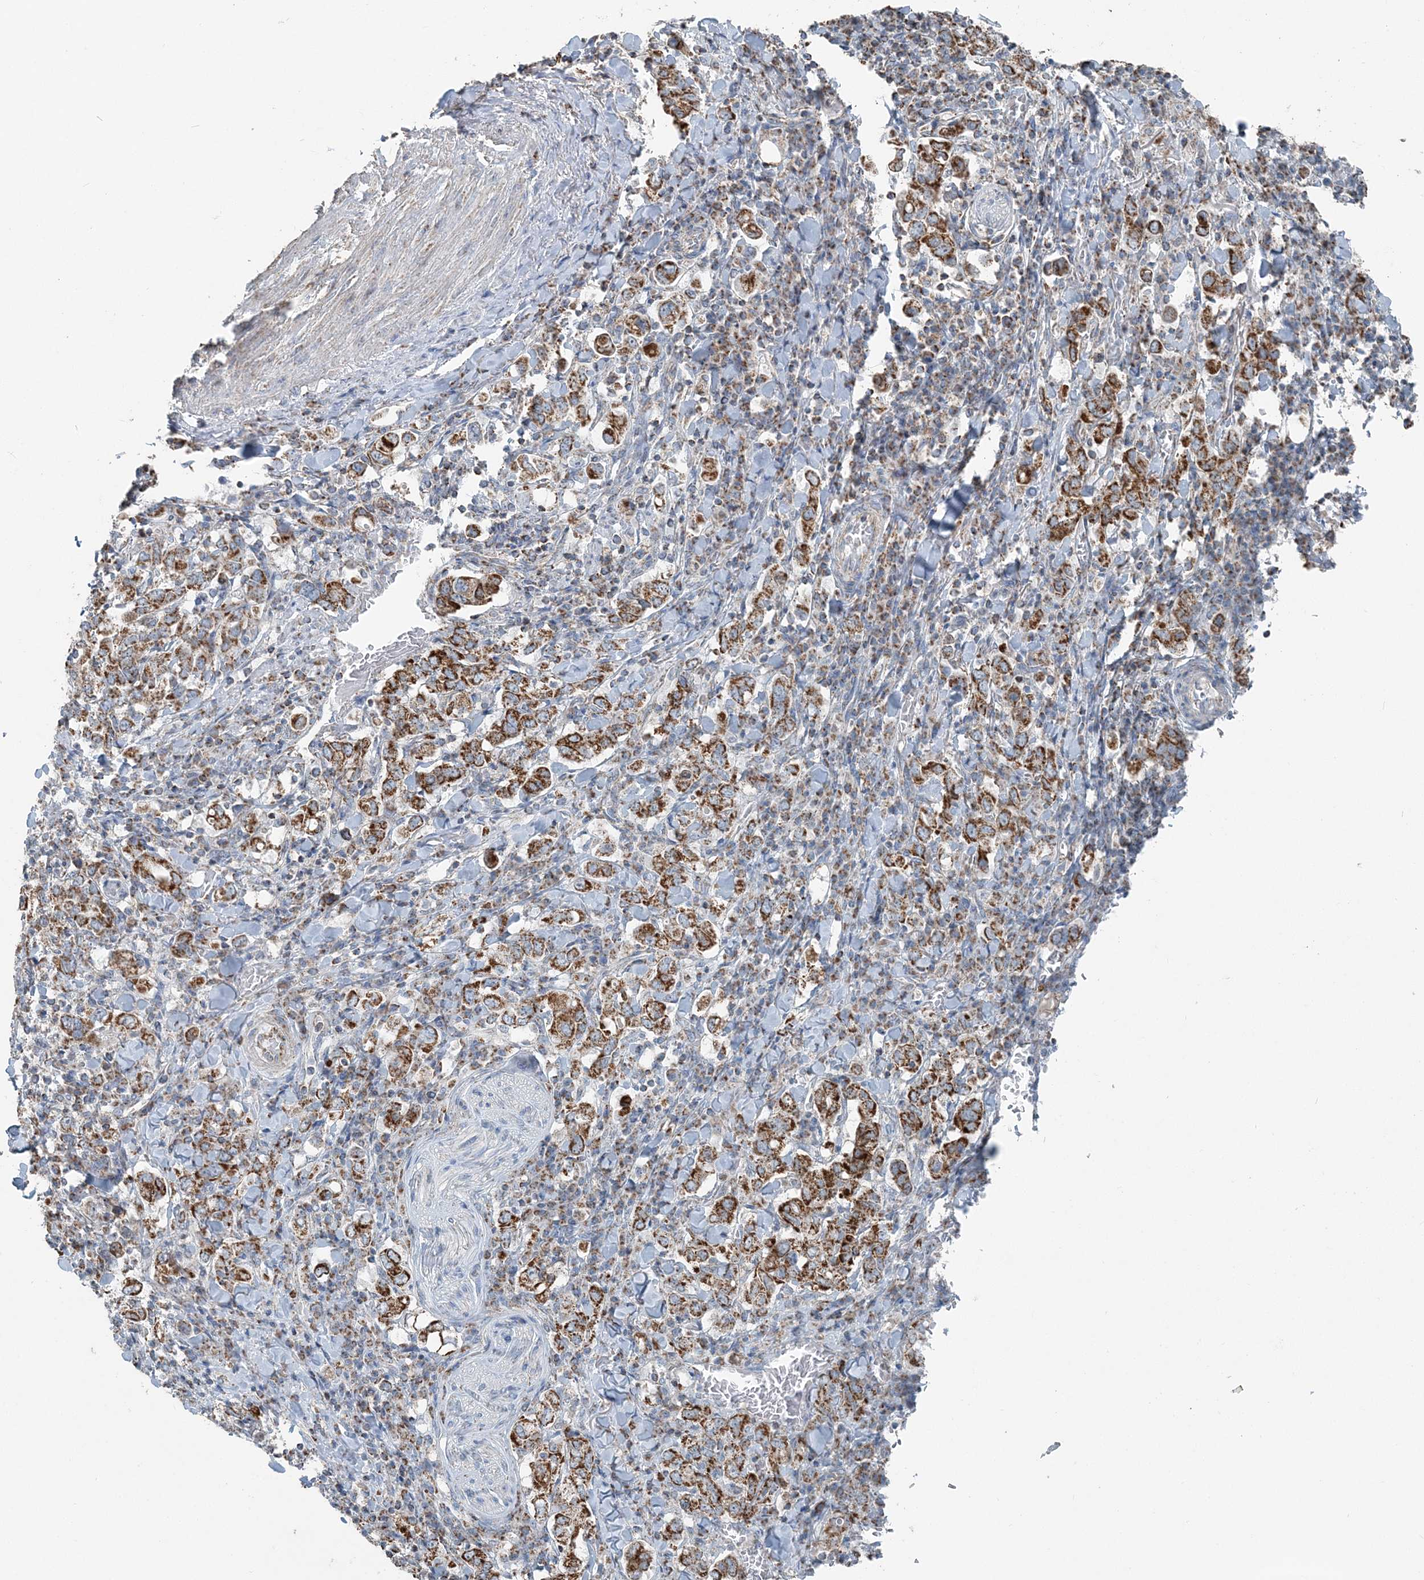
{"staining": {"intensity": "strong", "quantity": ">75%", "location": "cytoplasmic/membranous"}, "tissue": "stomach cancer", "cell_type": "Tumor cells", "image_type": "cancer", "snomed": [{"axis": "morphology", "description": "Adenocarcinoma, NOS"}, {"axis": "topography", "description": "Stomach, upper"}], "caption": "A brown stain highlights strong cytoplasmic/membranous positivity of a protein in stomach adenocarcinoma tumor cells.", "gene": "SUCLG1", "patient": {"sex": "male", "age": 62}}